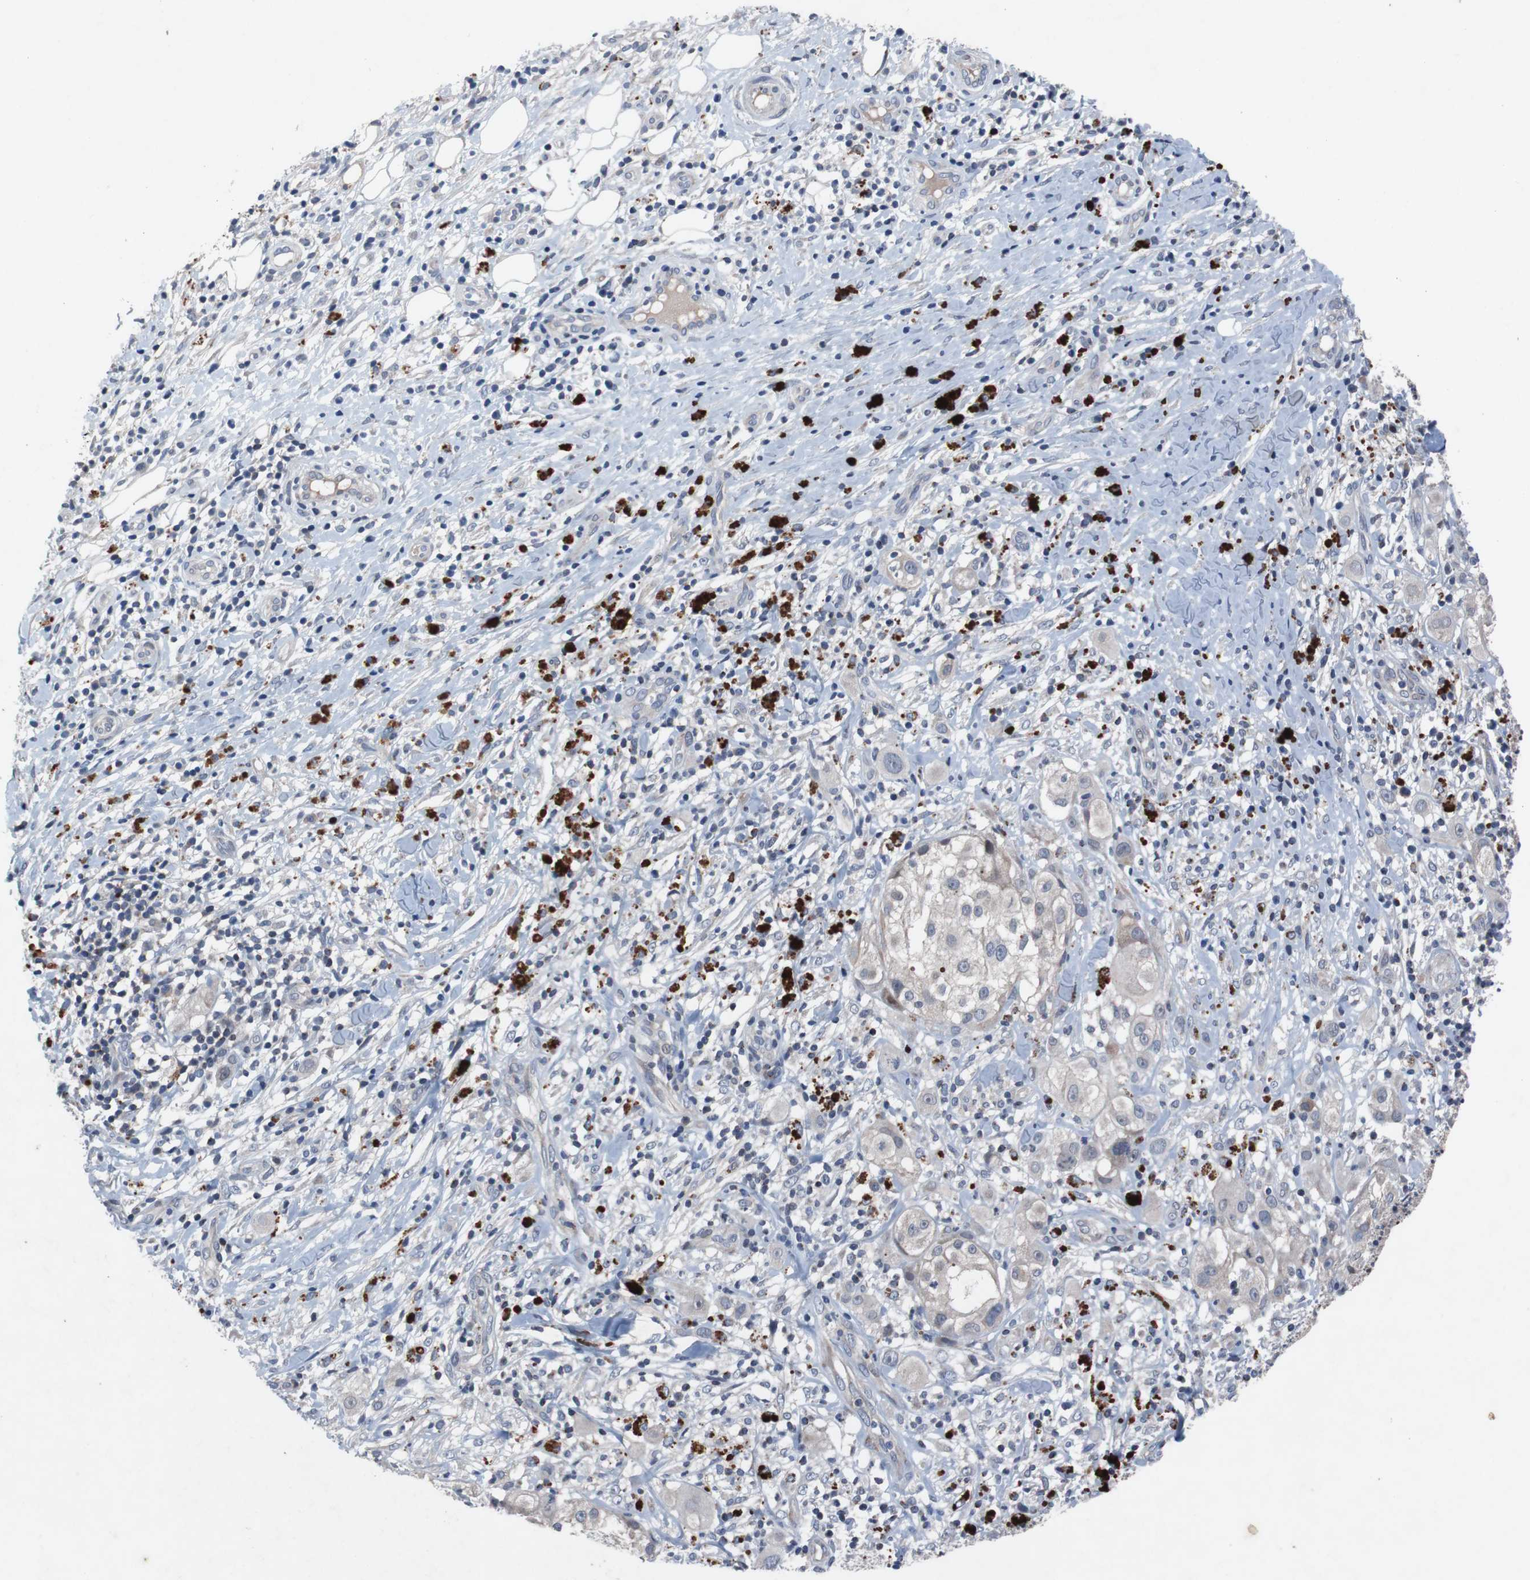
{"staining": {"intensity": "weak", "quantity": "<25%", "location": "cytoplasmic/membranous"}, "tissue": "melanoma", "cell_type": "Tumor cells", "image_type": "cancer", "snomed": [{"axis": "morphology", "description": "Necrosis, NOS"}, {"axis": "morphology", "description": "Malignant melanoma, NOS"}, {"axis": "topography", "description": "Skin"}], "caption": "A histopathology image of malignant melanoma stained for a protein displays no brown staining in tumor cells.", "gene": "MUTYH", "patient": {"sex": "female", "age": 87}}